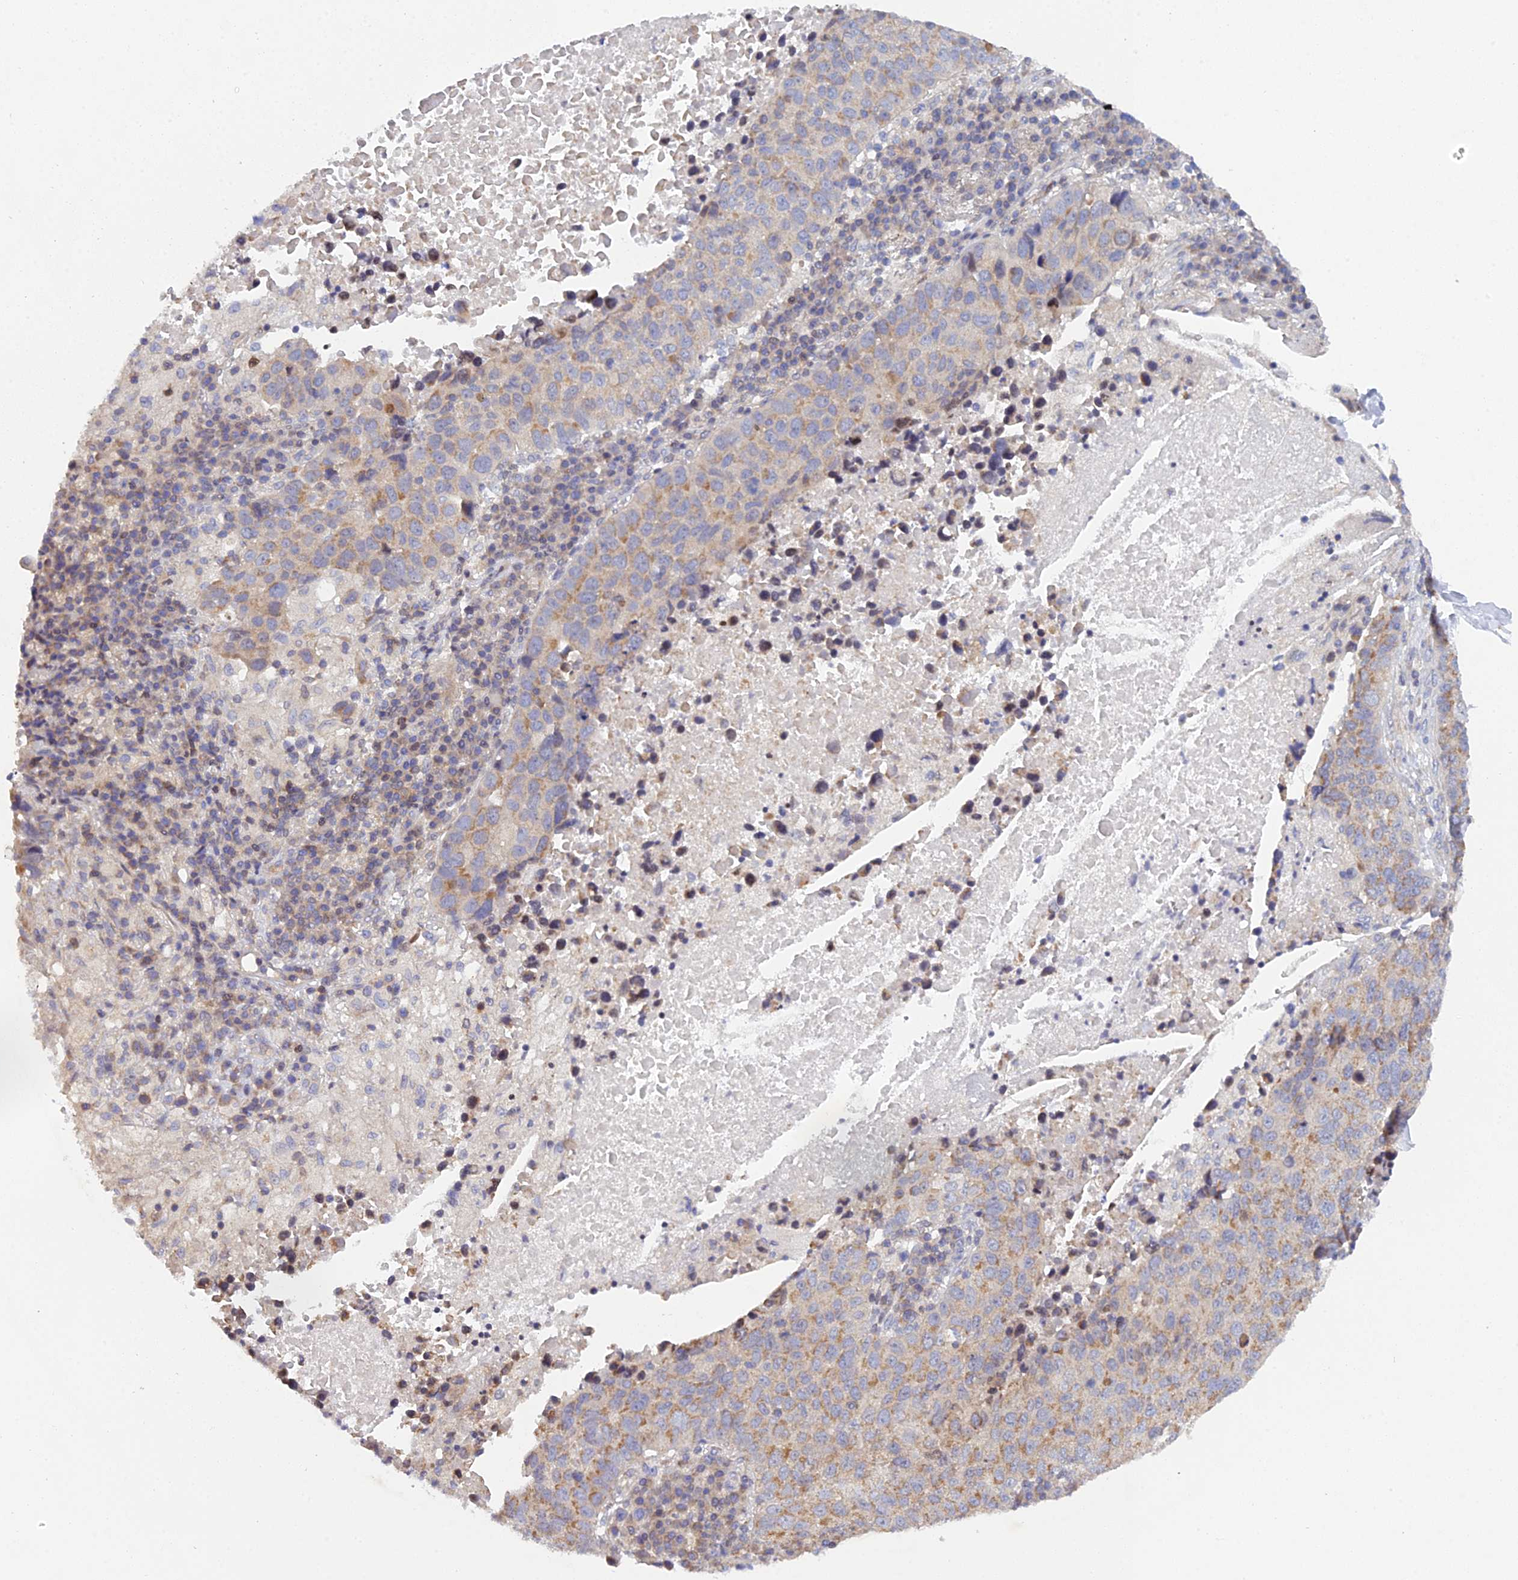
{"staining": {"intensity": "weak", "quantity": ">75%", "location": "cytoplasmic/membranous"}, "tissue": "lung cancer", "cell_type": "Tumor cells", "image_type": "cancer", "snomed": [{"axis": "morphology", "description": "Squamous cell carcinoma, NOS"}, {"axis": "topography", "description": "Lung"}], "caption": "Lung cancer stained for a protein exhibits weak cytoplasmic/membranous positivity in tumor cells. The protein of interest is stained brown, and the nuclei are stained in blue (DAB (3,3'-diaminobenzidine) IHC with brightfield microscopy, high magnification).", "gene": "ELOA2", "patient": {"sex": "male", "age": 73}}